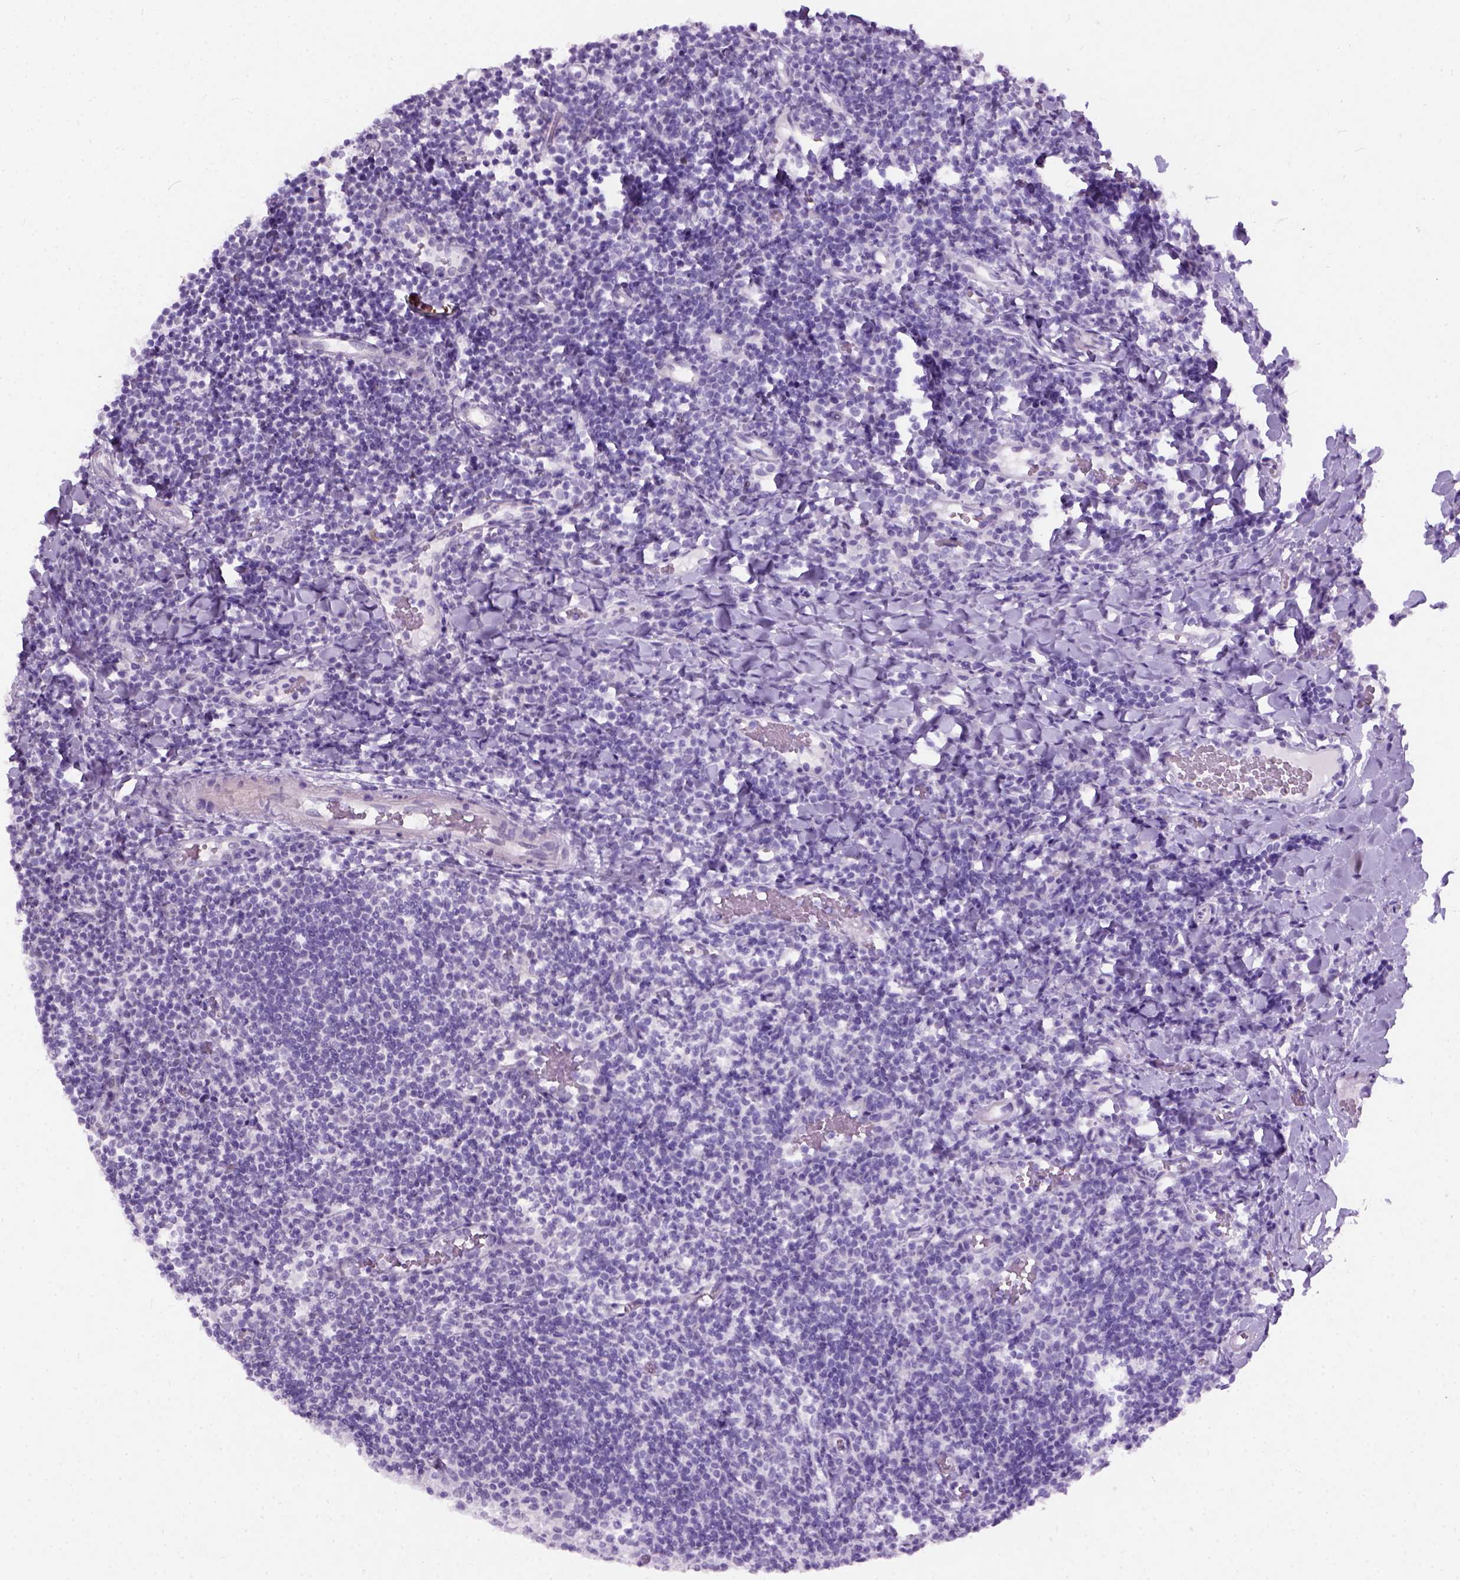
{"staining": {"intensity": "negative", "quantity": "none", "location": "none"}, "tissue": "tonsil", "cell_type": "Germinal center cells", "image_type": "normal", "snomed": [{"axis": "morphology", "description": "Normal tissue, NOS"}, {"axis": "topography", "description": "Tonsil"}], "caption": "Immunohistochemistry histopathology image of benign tonsil: tonsil stained with DAB (3,3'-diaminobenzidine) exhibits no significant protein positivity in germinal center cells. (Immunohistochemistry (ihc), brightfield microscopy, high magnification).", "gene": "AXDND1", "patient": {"sex": "female", "age": 10}}